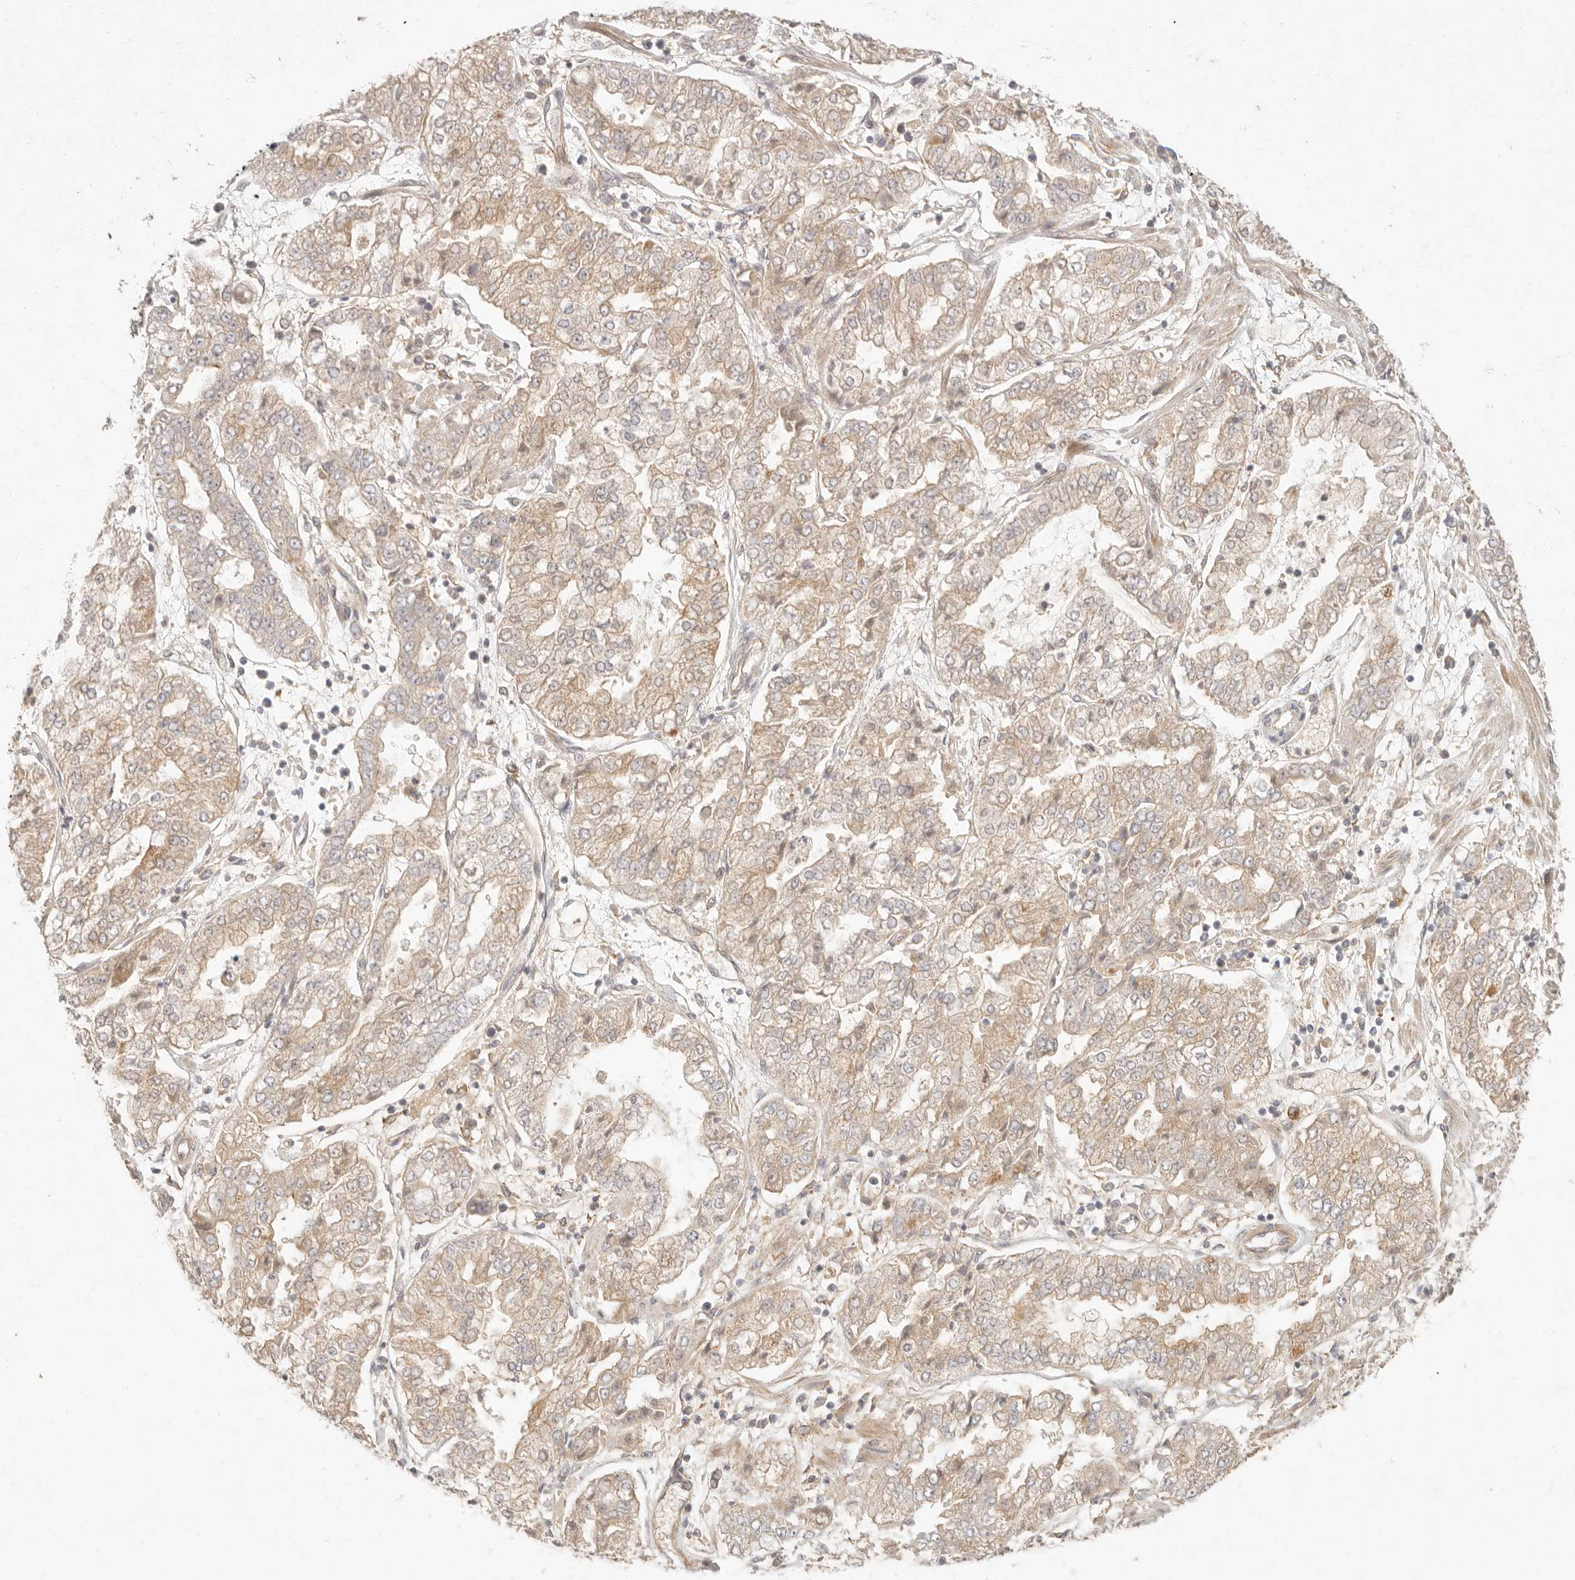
{"staining": {"intensity": "weak", "quantity": ">75%", "location": "cytoplasmic/membranous"}, "tissue": "stomach cancer", "cell_type": "Tumor cells", "image_type": "cancer", "snomed": [{"axis": "morphology", "description": "Adenocarcinoma, NOS"}, {"axis": "topography", "description": "Stomach"}], "caption": "A brown stain highlights weak cytoplasmic/membranous staining of a protein in human stomach cancer (adenocarcinoma) tumor cells.", "gene": "PPP1R3B", "patient": {"sex": "male", "age": 76}}